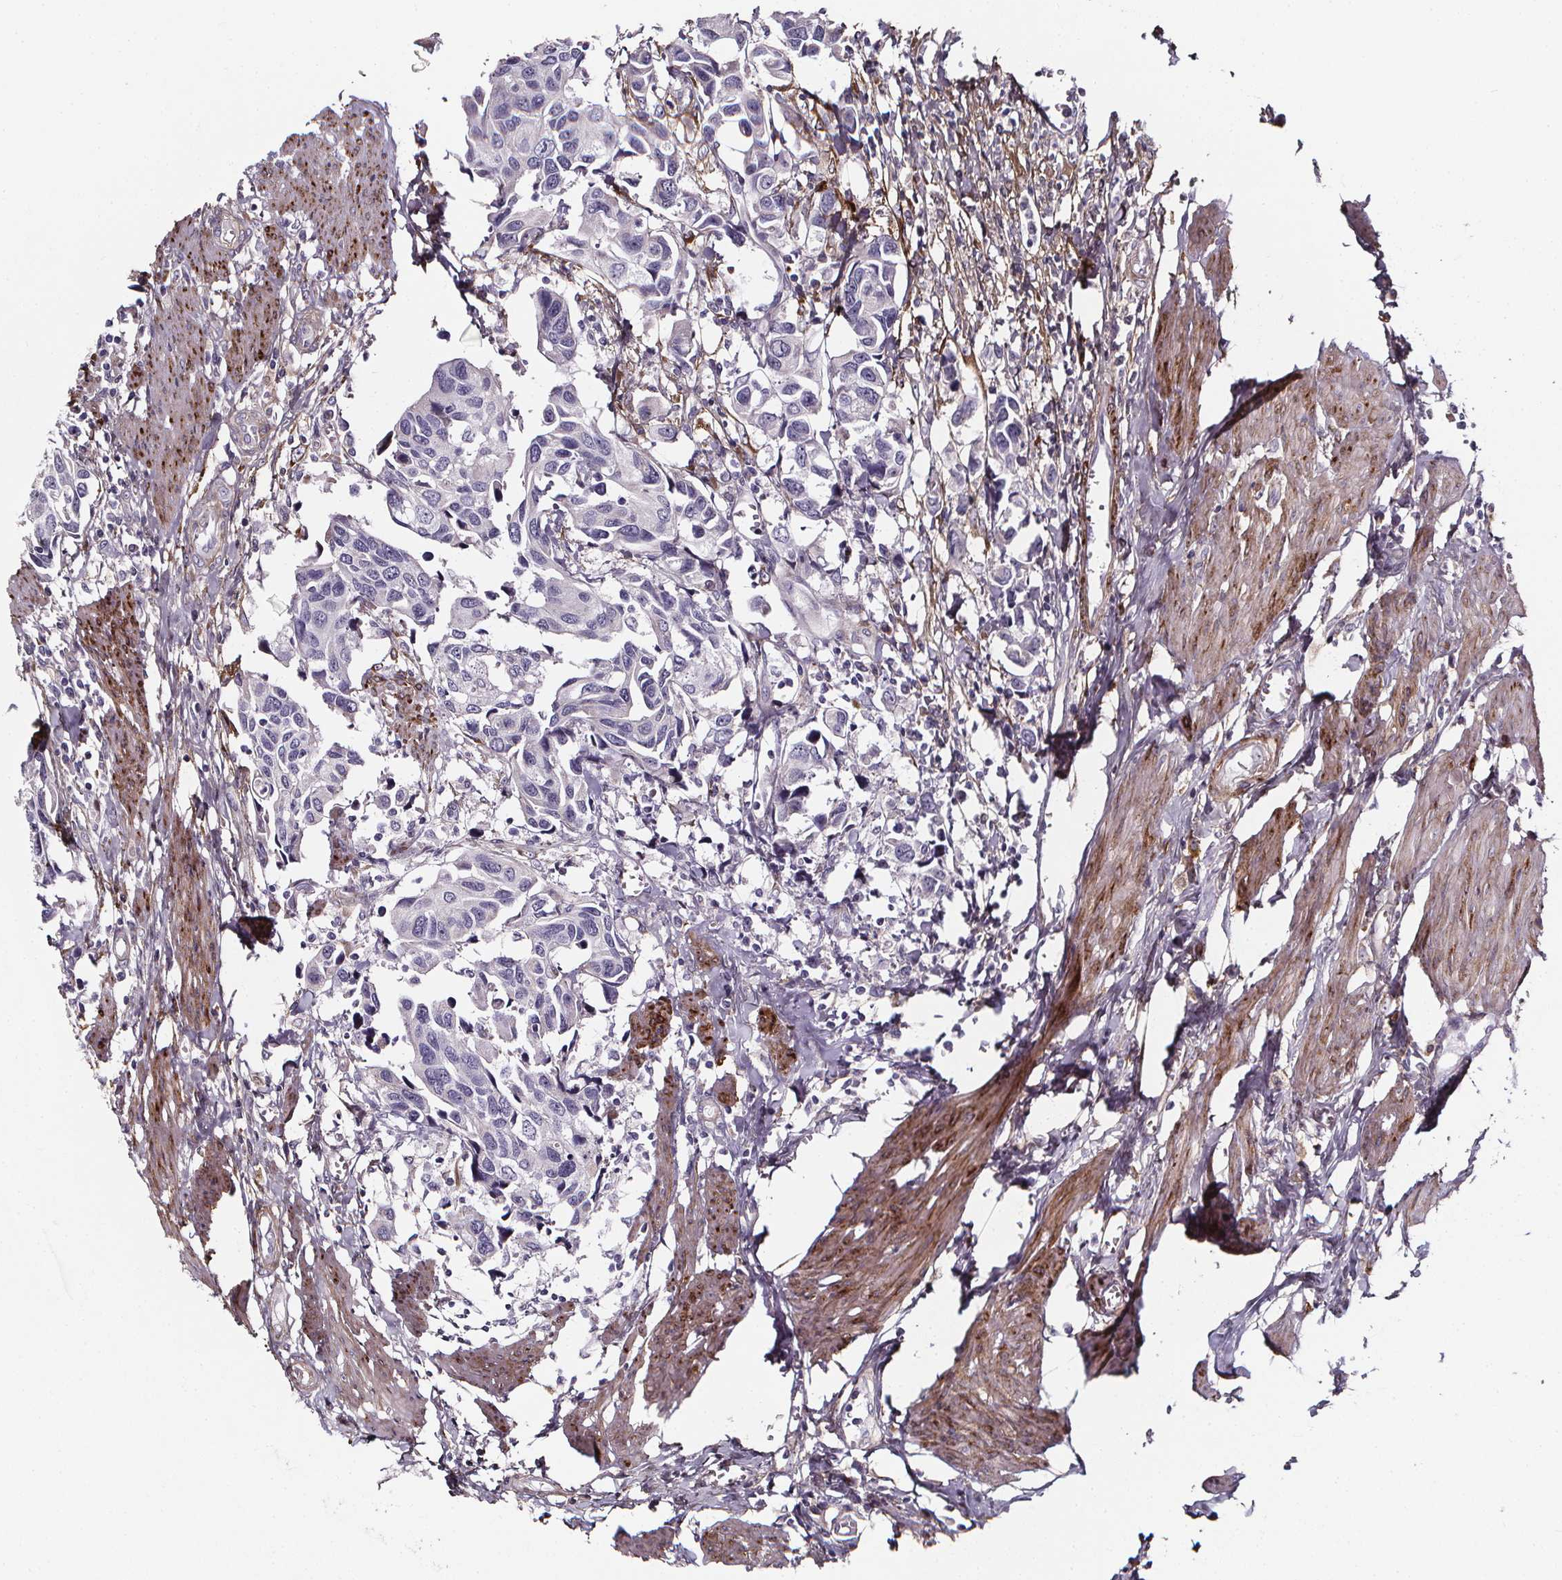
{"staining": {"intensity": "negative", "quantity": "none", "location": "none"}, "tissue": "urothelial cancer", "cell_type": "Tumor cells", "image_type": "cancer", "snomed": [{"axis": "morphology", "description": "Urothelial carcinoma, High grade"}, {"axis": "topography", "description": "Urinary bladder"}], "caption": "A histopathology image of urothelial carcinoma (high-grade) stained for a protein shows no brown staining in tumor cells.", "gene": "AEBP1", "patient": {"sex": "male", "age": 60}}